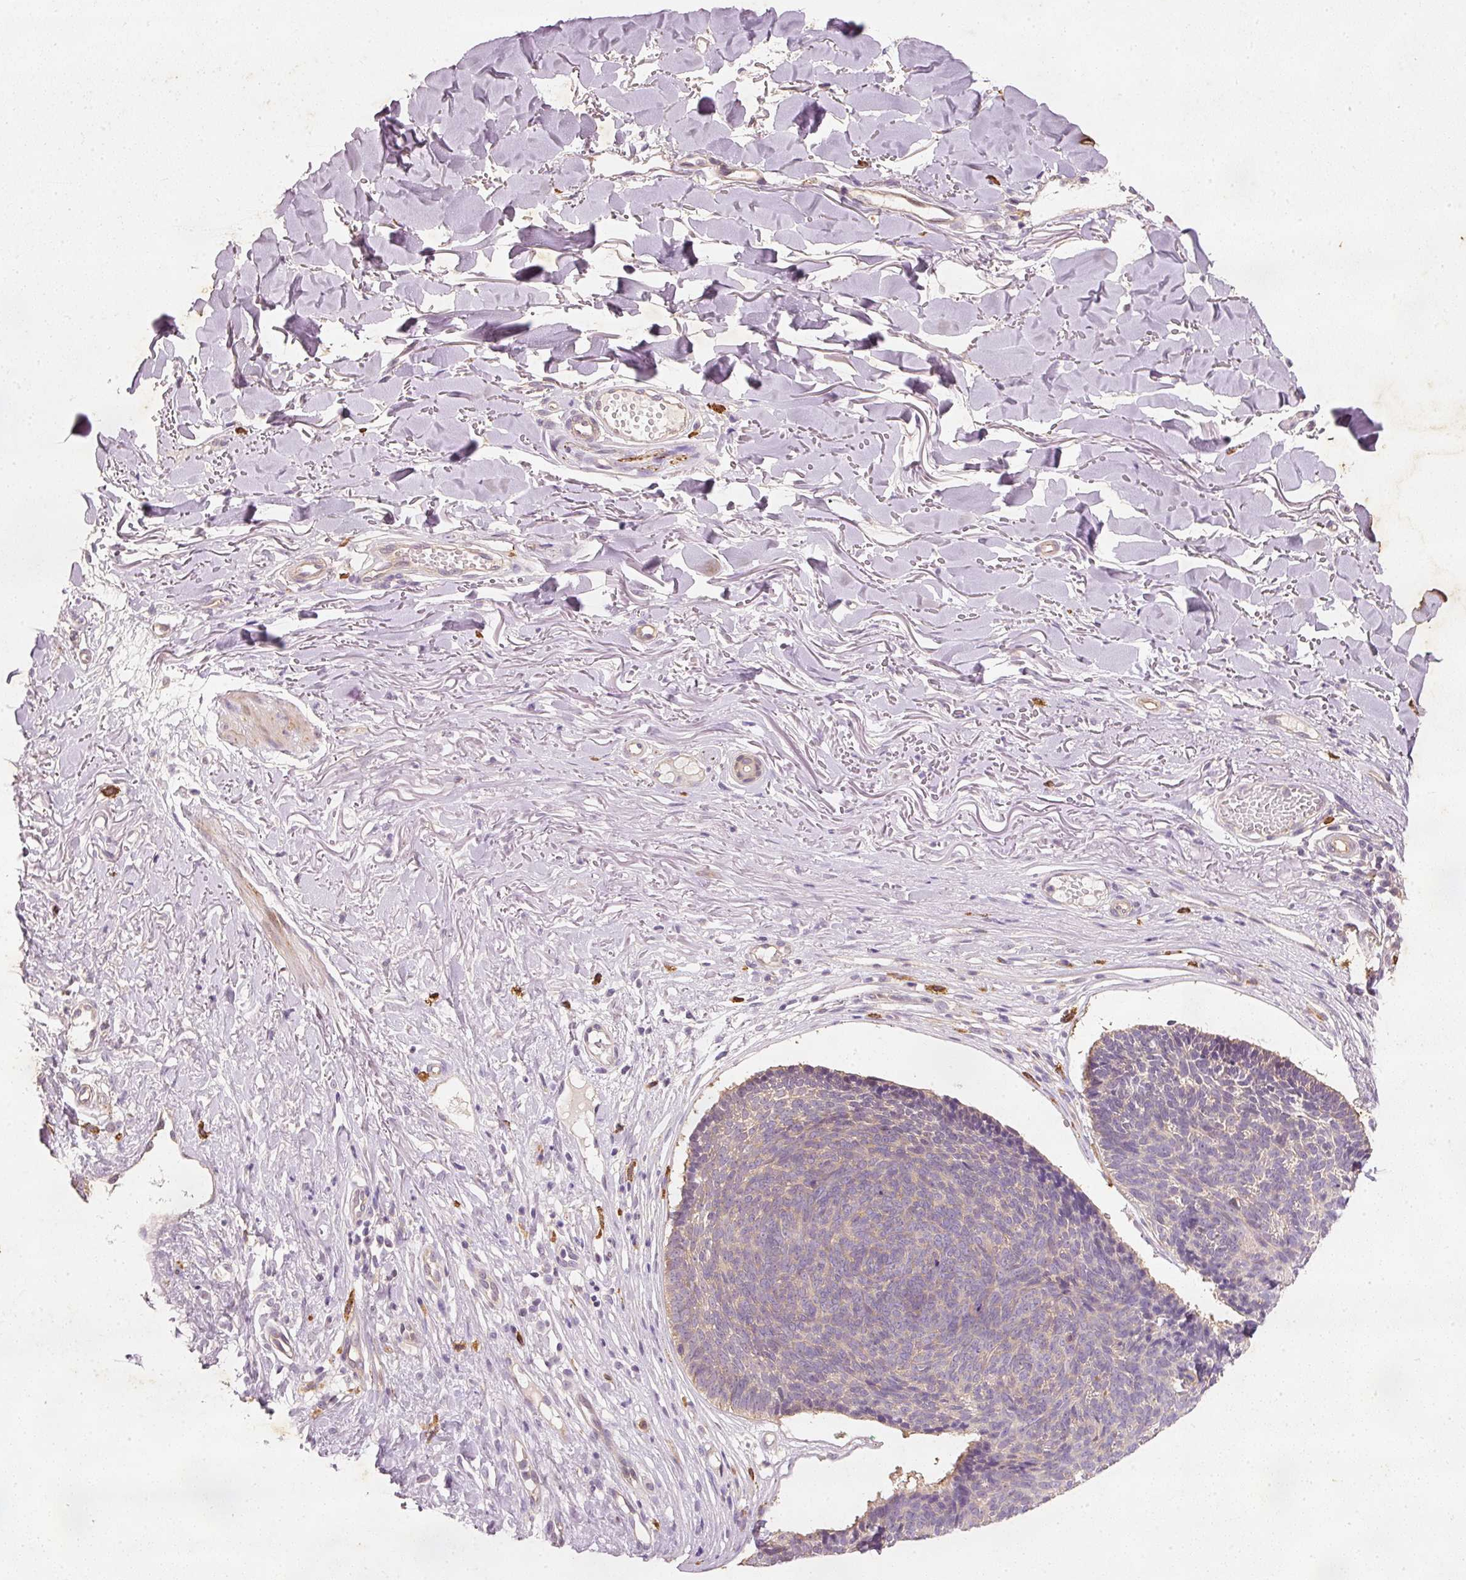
{"staining": {"intensity": "weak", "quantity": ">75%", "location": "cytoplasmic/membranous"}, "tissue": "skin cancer", "cell_type": "Tumor cells", "image_type": "cancer", "snomed": [{"axis": "morphology", "description": "Basal cell carcinoma"}, {"axis": "topography", "description": "Skin"}, {"axis": "topography", "description": "Skin of neck"}, {"axis": "topography", "description": "Skin of shoulder"}, {"axis": "topography", "description": "Skin of back"}], "caption": "Immunohistochemistry (DAB (3,3'-diaminobenzidine)) staining of skin cancer (basal cell carcinoma) reveals weak cytoplasmic/membranous protein positivity in approximately >75% of tumor cells.", "gene": "RGL2", "patient": {"sex": "male", "age": 80}}